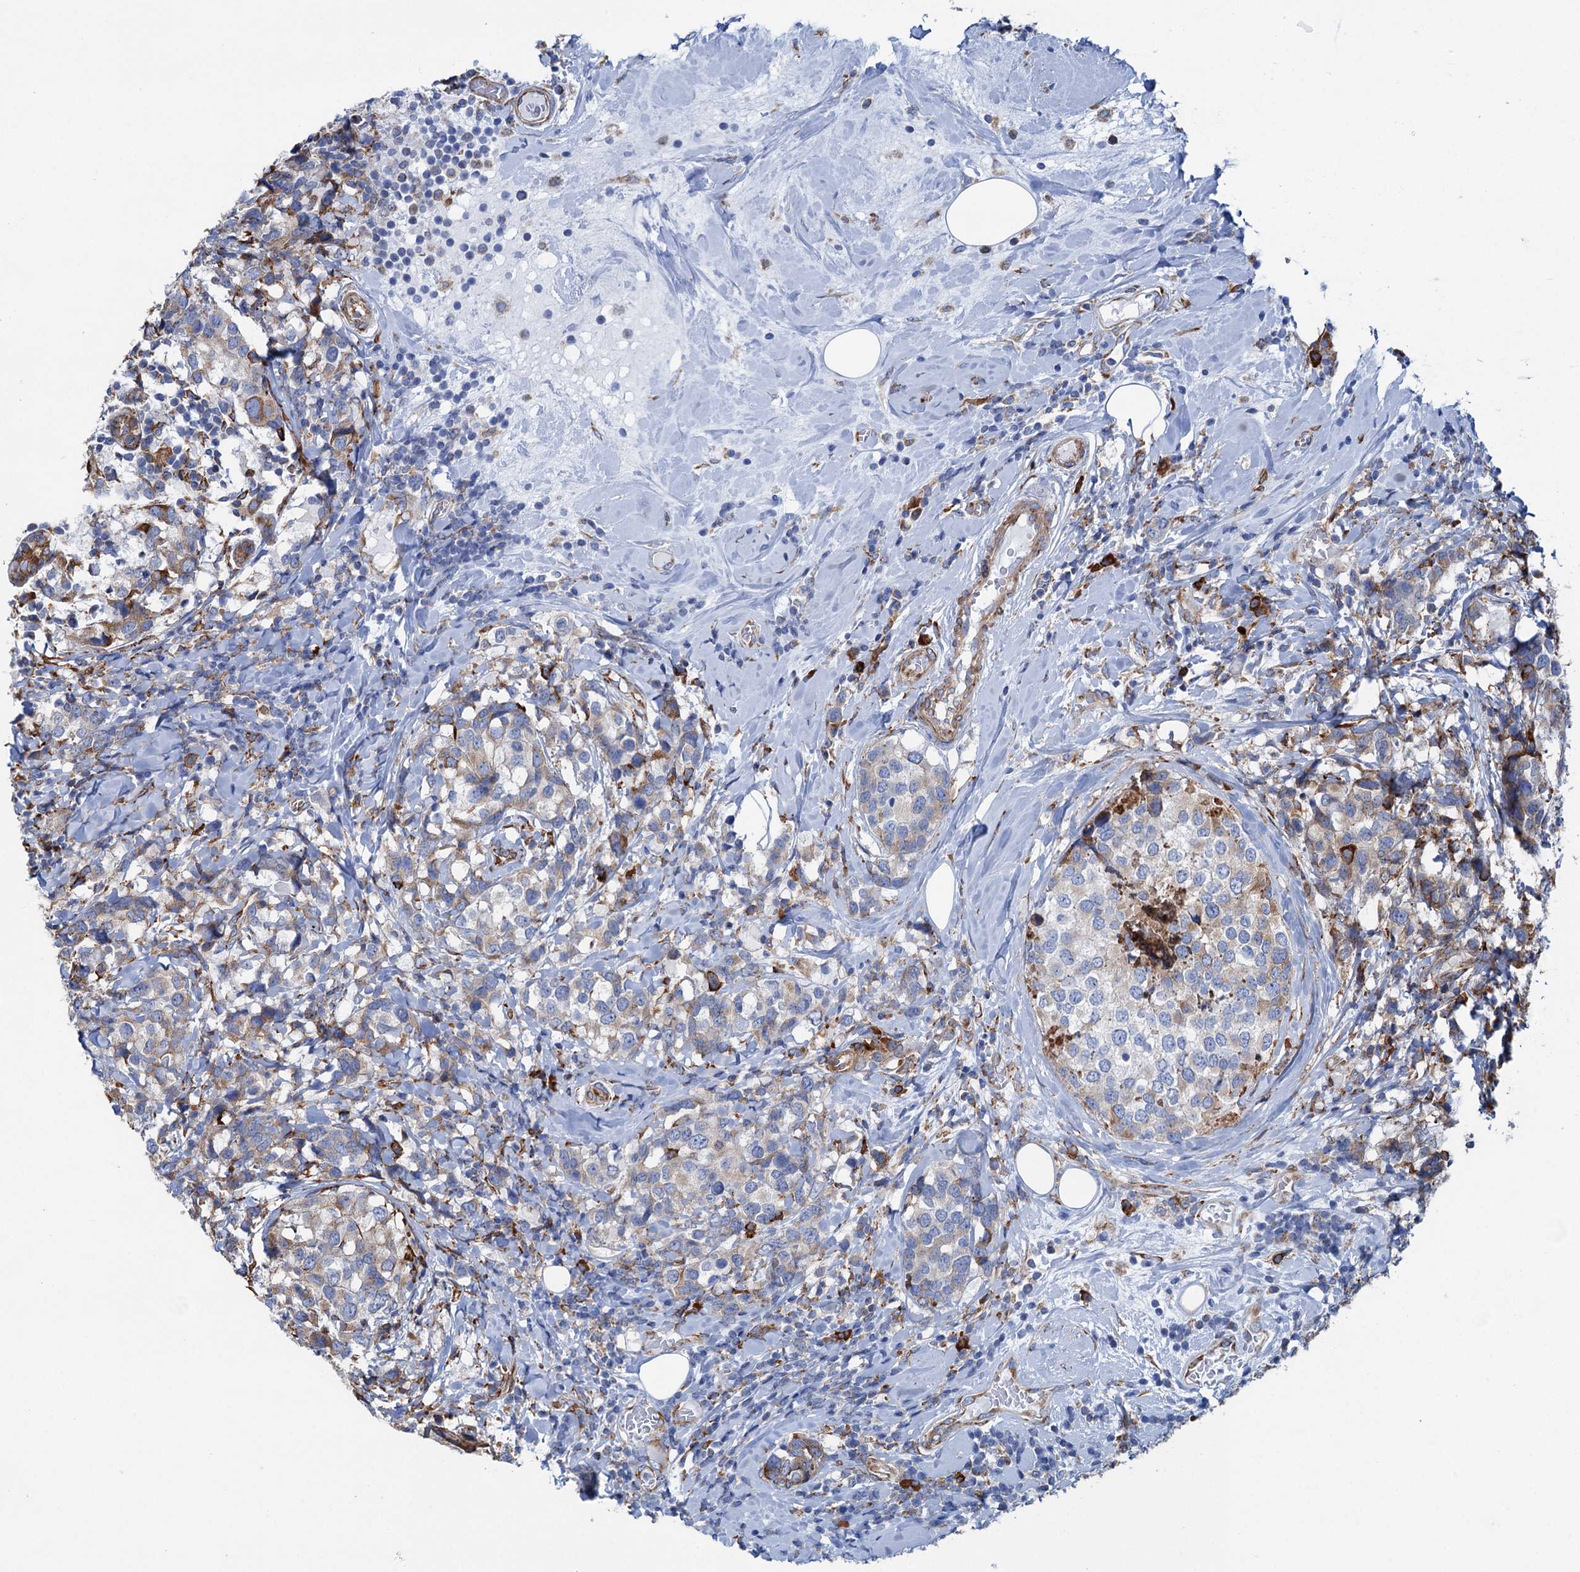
{"staining": {"intensity": "moderate", "quantity": "25%-75%", "location": "cytoplasmic/membranous"}, "tissue": "breast cancer", "cell_type": "Tumor cells", "image_type": "cancer", "snomed": [{"axis": "morphology", "description": "Lobular carcinoma"}, {"axis": "topography", "description": "Breast"}], "caption": "Breast cancer stained for a protein displays moderate cytoplasmic/membranous positivity in tumor cells.", "gene": "SHE", "patient": {"sex": "female", "age": 59}}